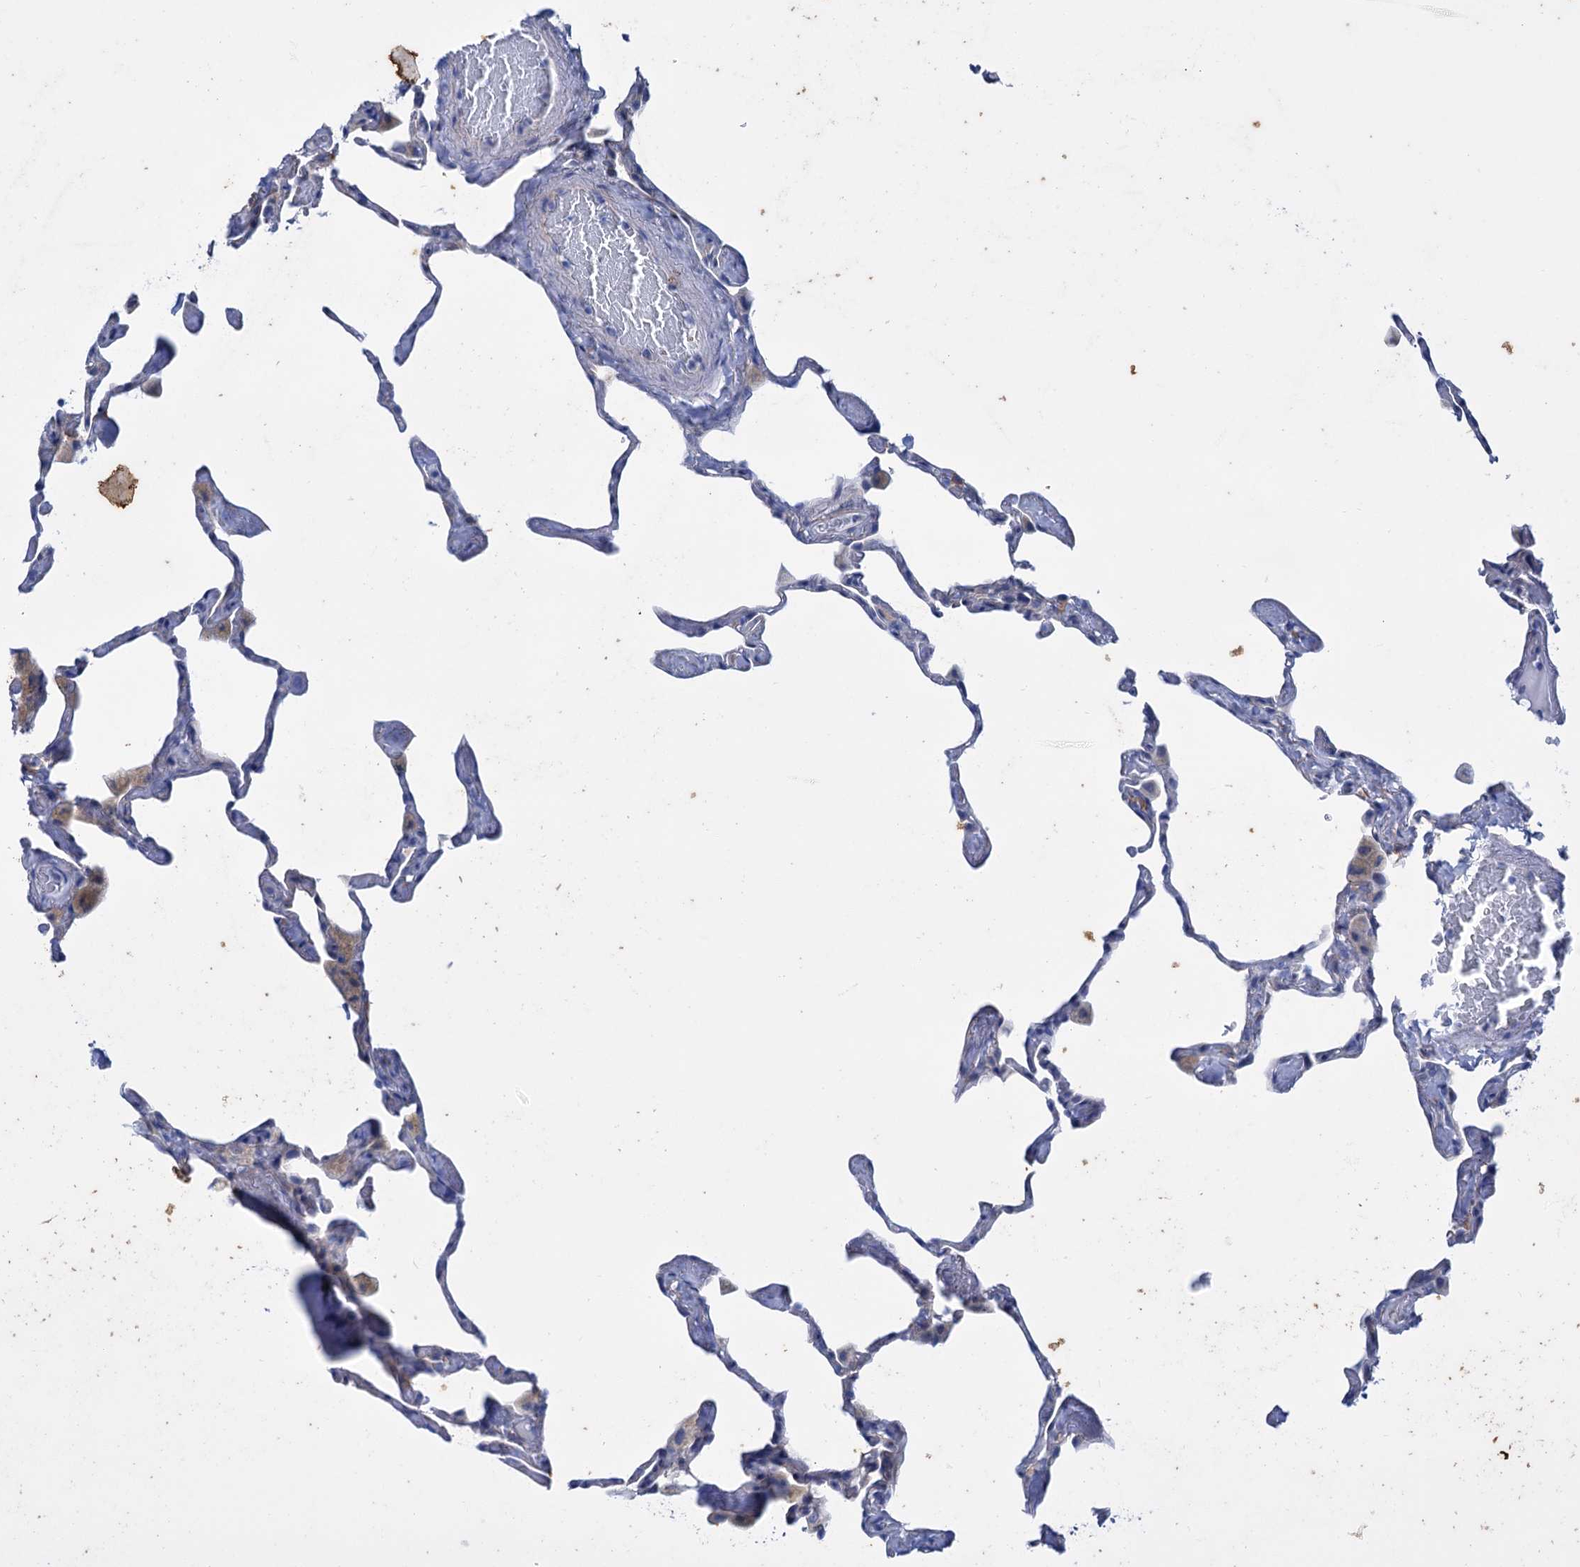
{"staining": {"intensity": "negative", "quantity": "none", "location": "none"}, "tissue": "lung", "cell_type": "Alveolar cells", "image_type": "normal", "snomed": [{"axis": "morphology", "description": "Normal tissue, NOS"}, {"axis": "topography", "description": "Lung"}], "caption": "Immunohistochemistry micrograph of normal lung: human lung stained with DAB (3,3'-diaminobenzidine) demonstrates no significant protein expression in alveolar cells.", "gene": "FAAP20", "patient": {"sex": "male", "age": 65}}